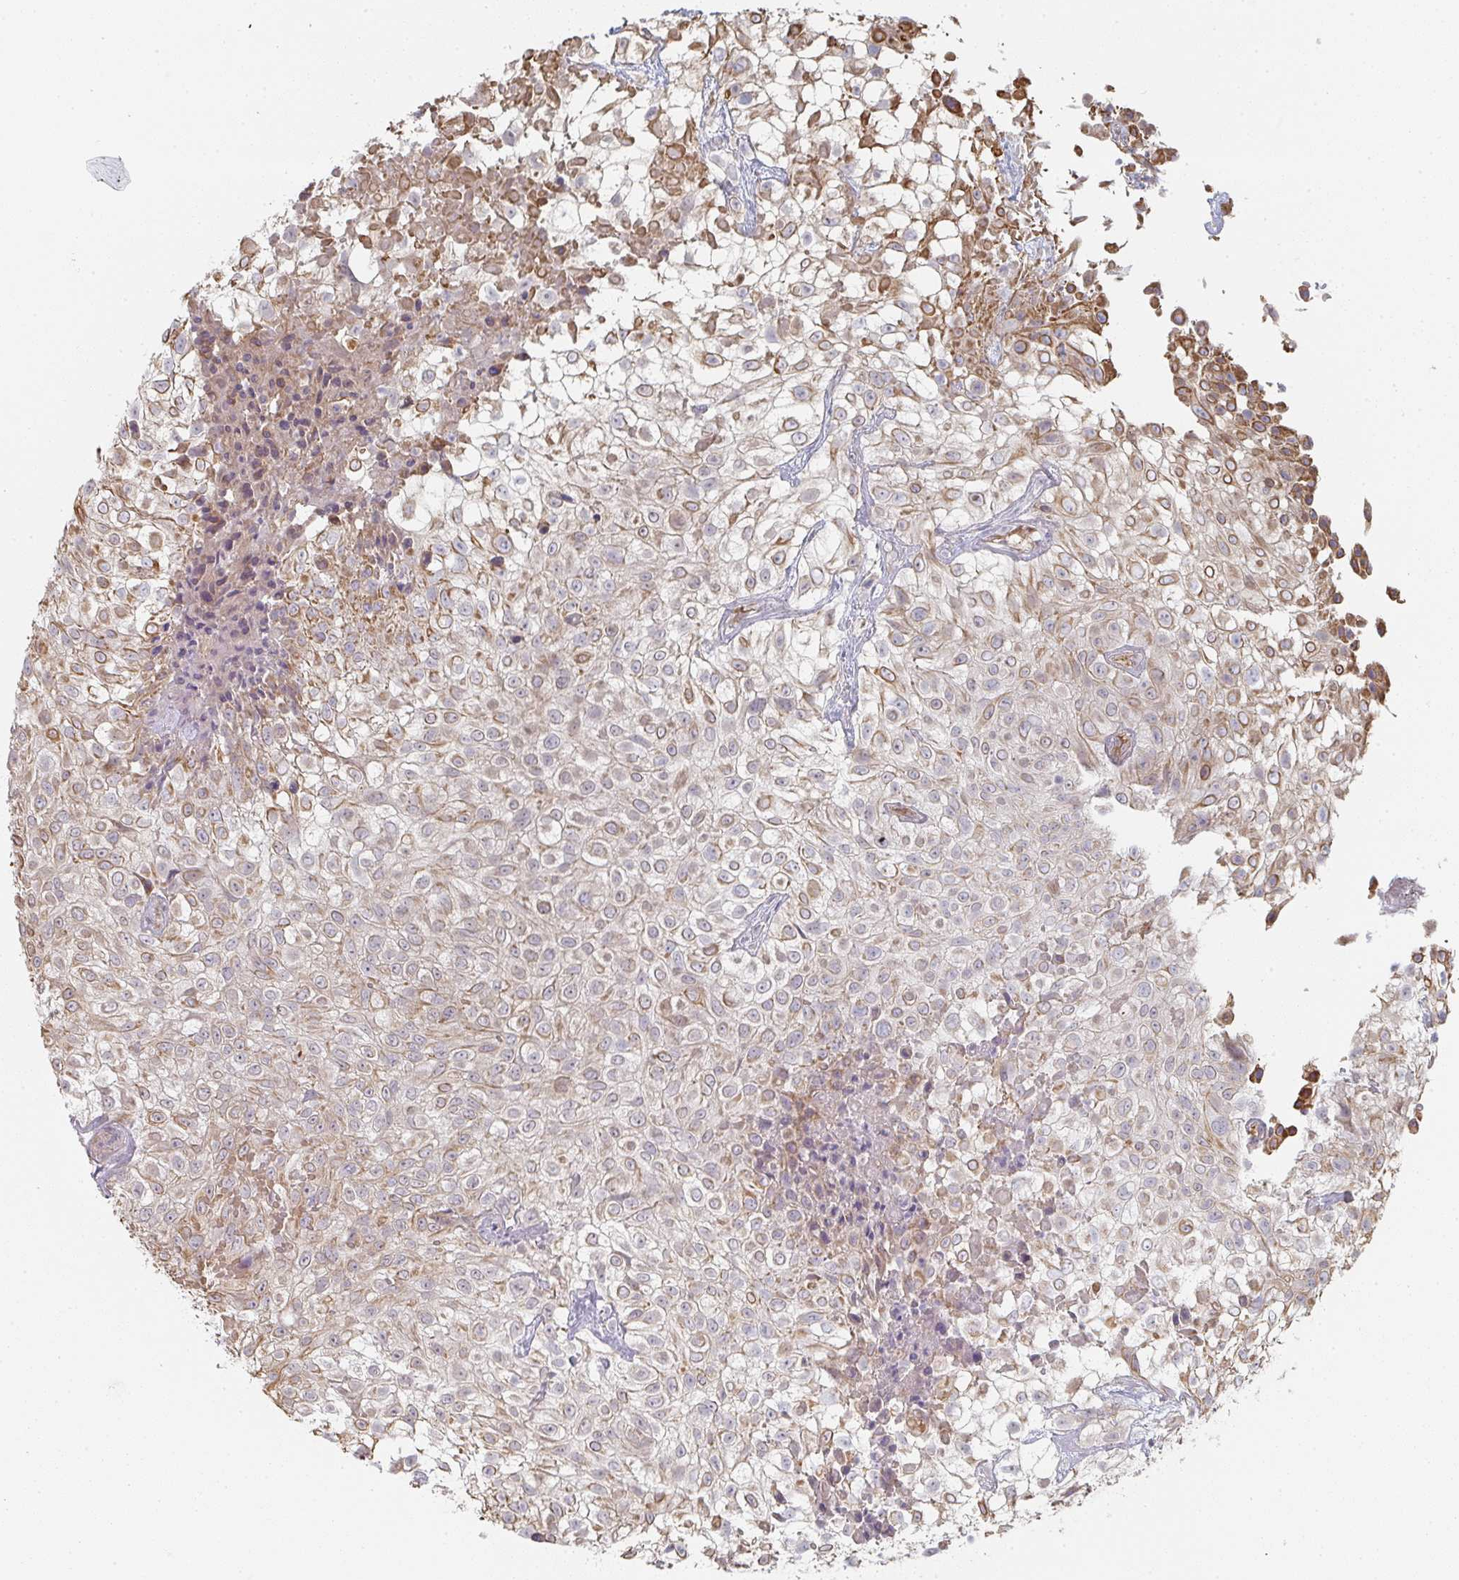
{"staining": {"intensity": "moderate", "quantity": "25%-75%", "location": "cytoplasmic/membranous"}, "tissue": "urothelial cancer", "cell_type": "Tumor cells", "image_type": "cancer", "snomed": [{"axis": "morphology", "description": "Urothelial carcinoma, High grade"}, {"axis": "topography", "description": "Urinary bladder"}], "caption": "Protein expression analysis of human high-grade urothelial carcinoma reveals moderate cytoplasmic/membranous positivity in about 25%-75% of tumor cells.", "gene": "ZNF526", "patient": {"sex": "male", "age": 56}}